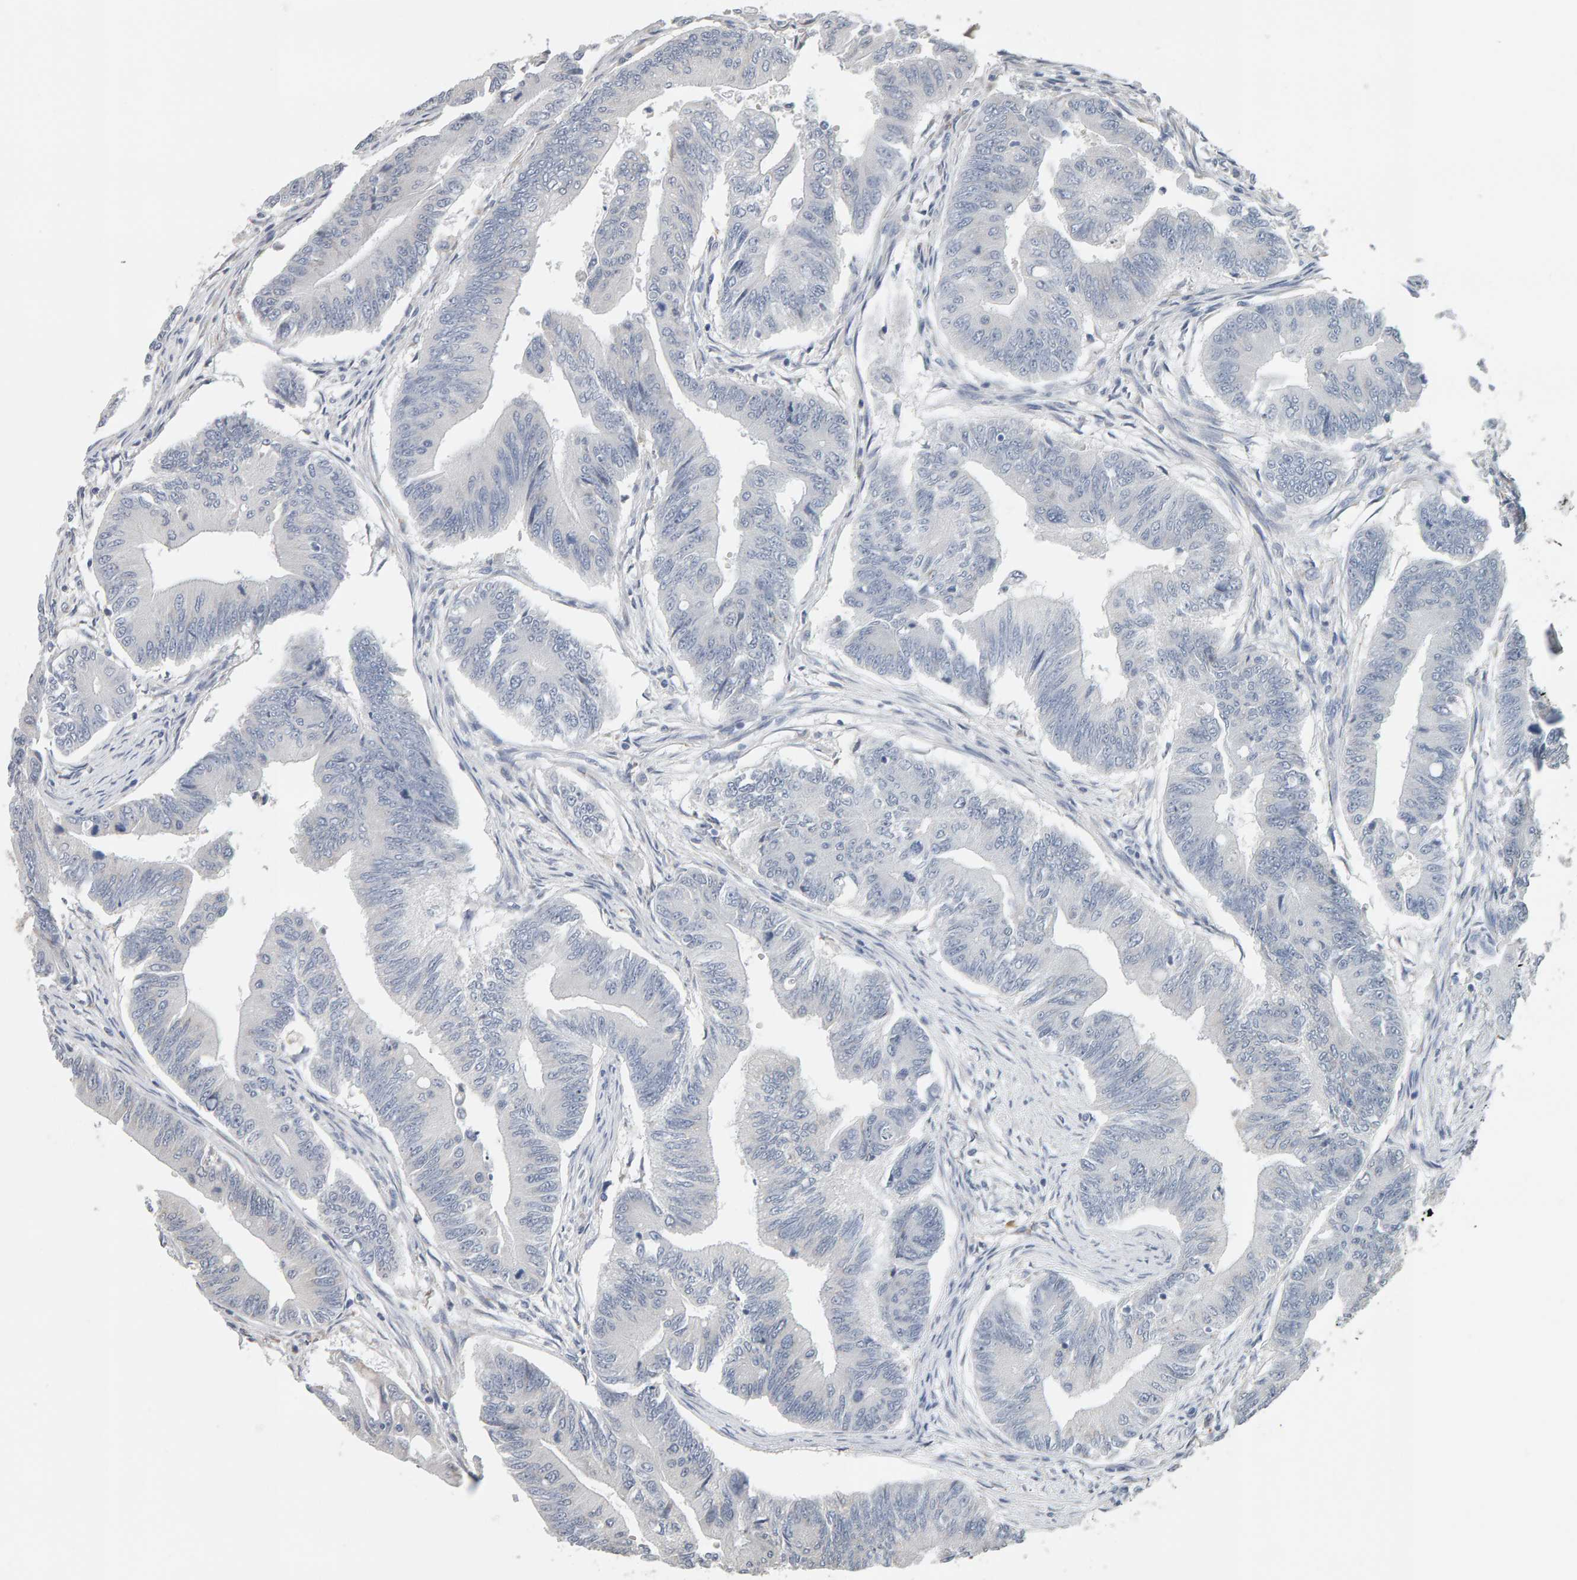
{"staining": {"intensity": "negative", "quantity": "none", "location": "none"}, "tissue": "colorectal cancer", "cell_type": "Tumor cells", "image_type": "cancer", "snomed": [{"axis": "morphology", "description": "Adenoma, NOS"}, {"axis": "morphology", "description": "Adenocarcinoma, NOS"}, {"axis": "topography", "description": "Colon"}], "caption": "Colorectal adenoma was stained to show a protein in brown. There is no significant expression in tumor cells.", "gene": "ADHFE1", "patient": {"sex": "male", "age": 79}}